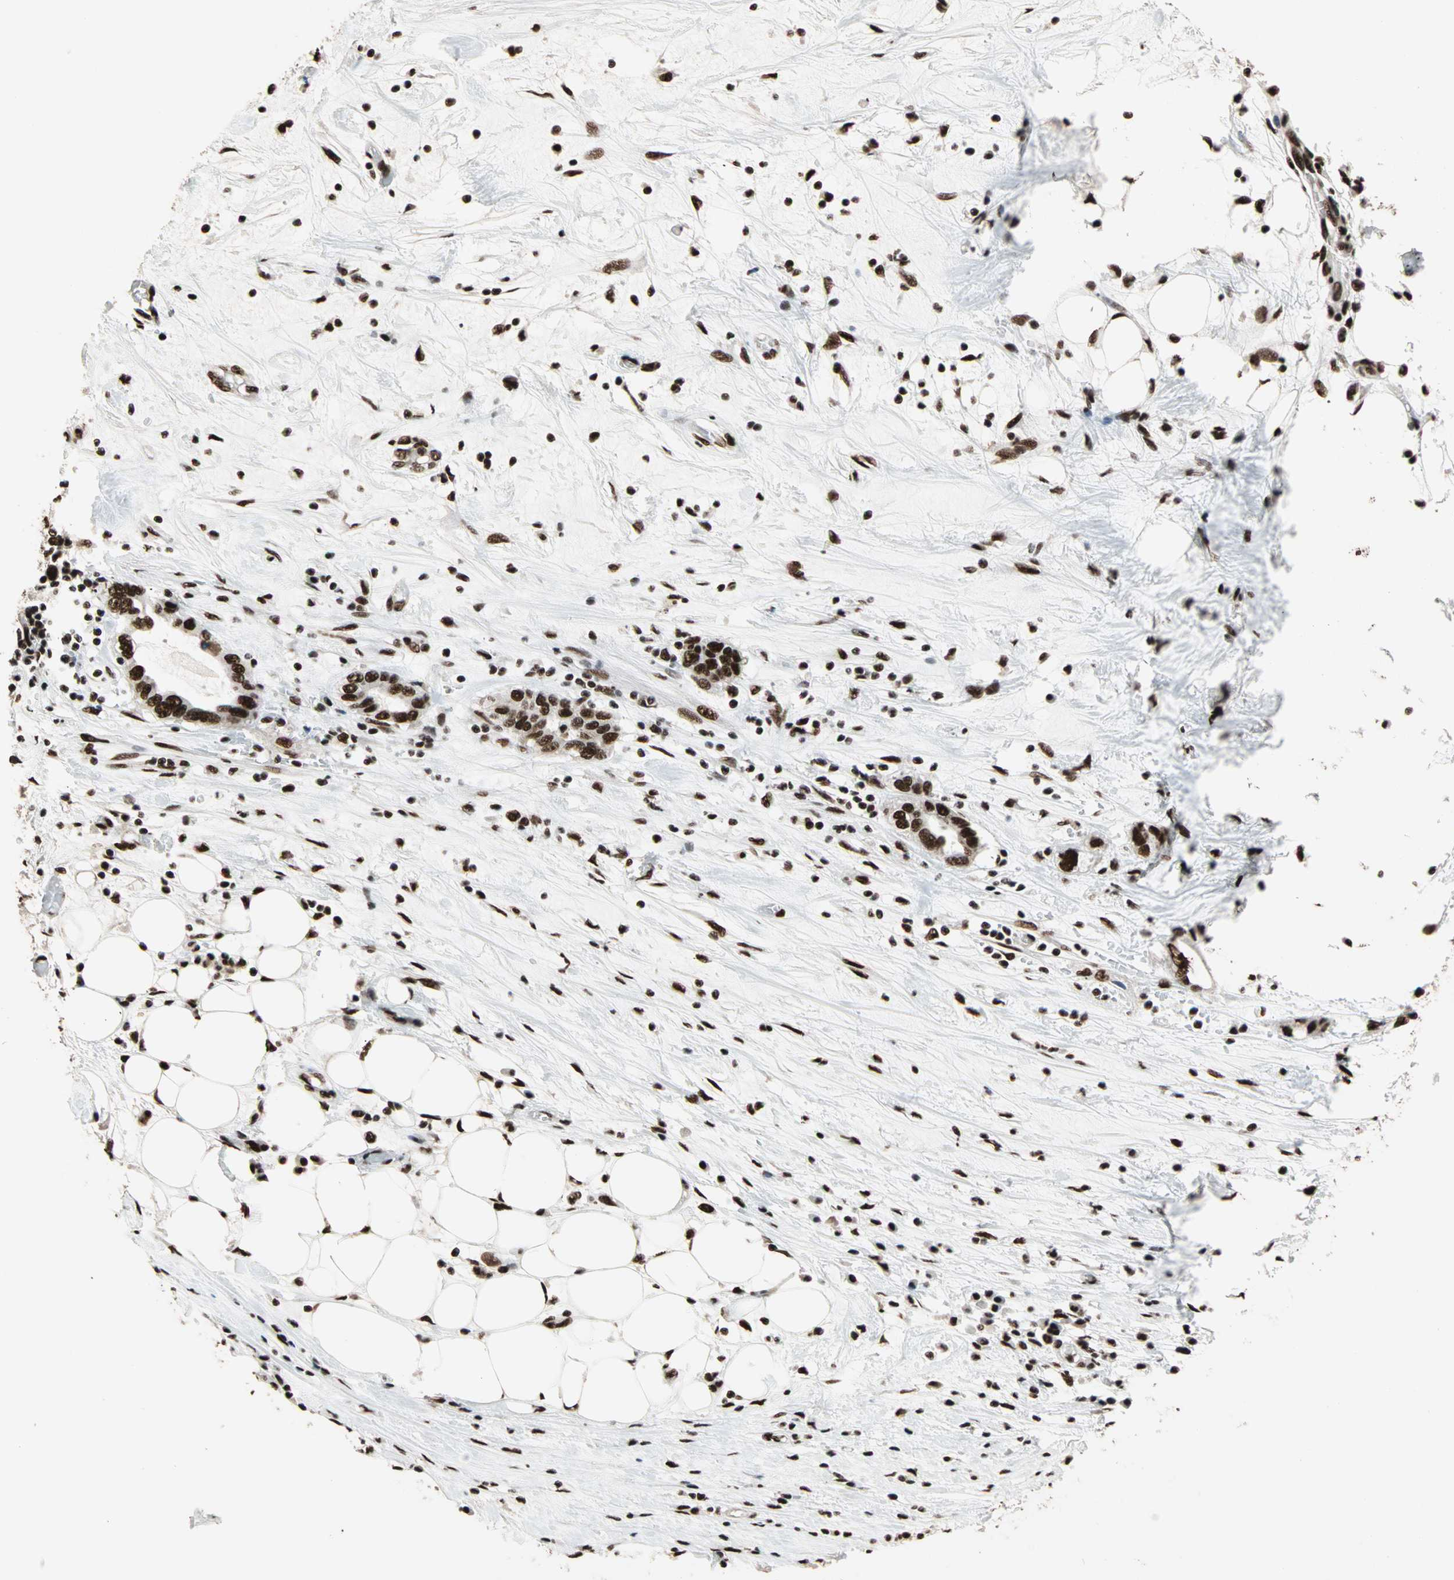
{"staining": {"intensity": "strong", "quantity": ">75%", "location": "nuclear"}, "tissue": "pancreatic cancer", "cell_type": "Tumor cells", "image_type": "cancer", "snomed": [{"axis": "morphology", "description": "Adenocarcinoma, NOS"}, {"axis": "topography", "description": "Pancreas"}], "caption": "Pancreatic cancer (adenocarcinoma) stained with a brown dye reveals strong nuclear positive staining in about >75% of tumor cells.", "gene": "ILF2", "patient": {"sex": "female", "age": 57}}